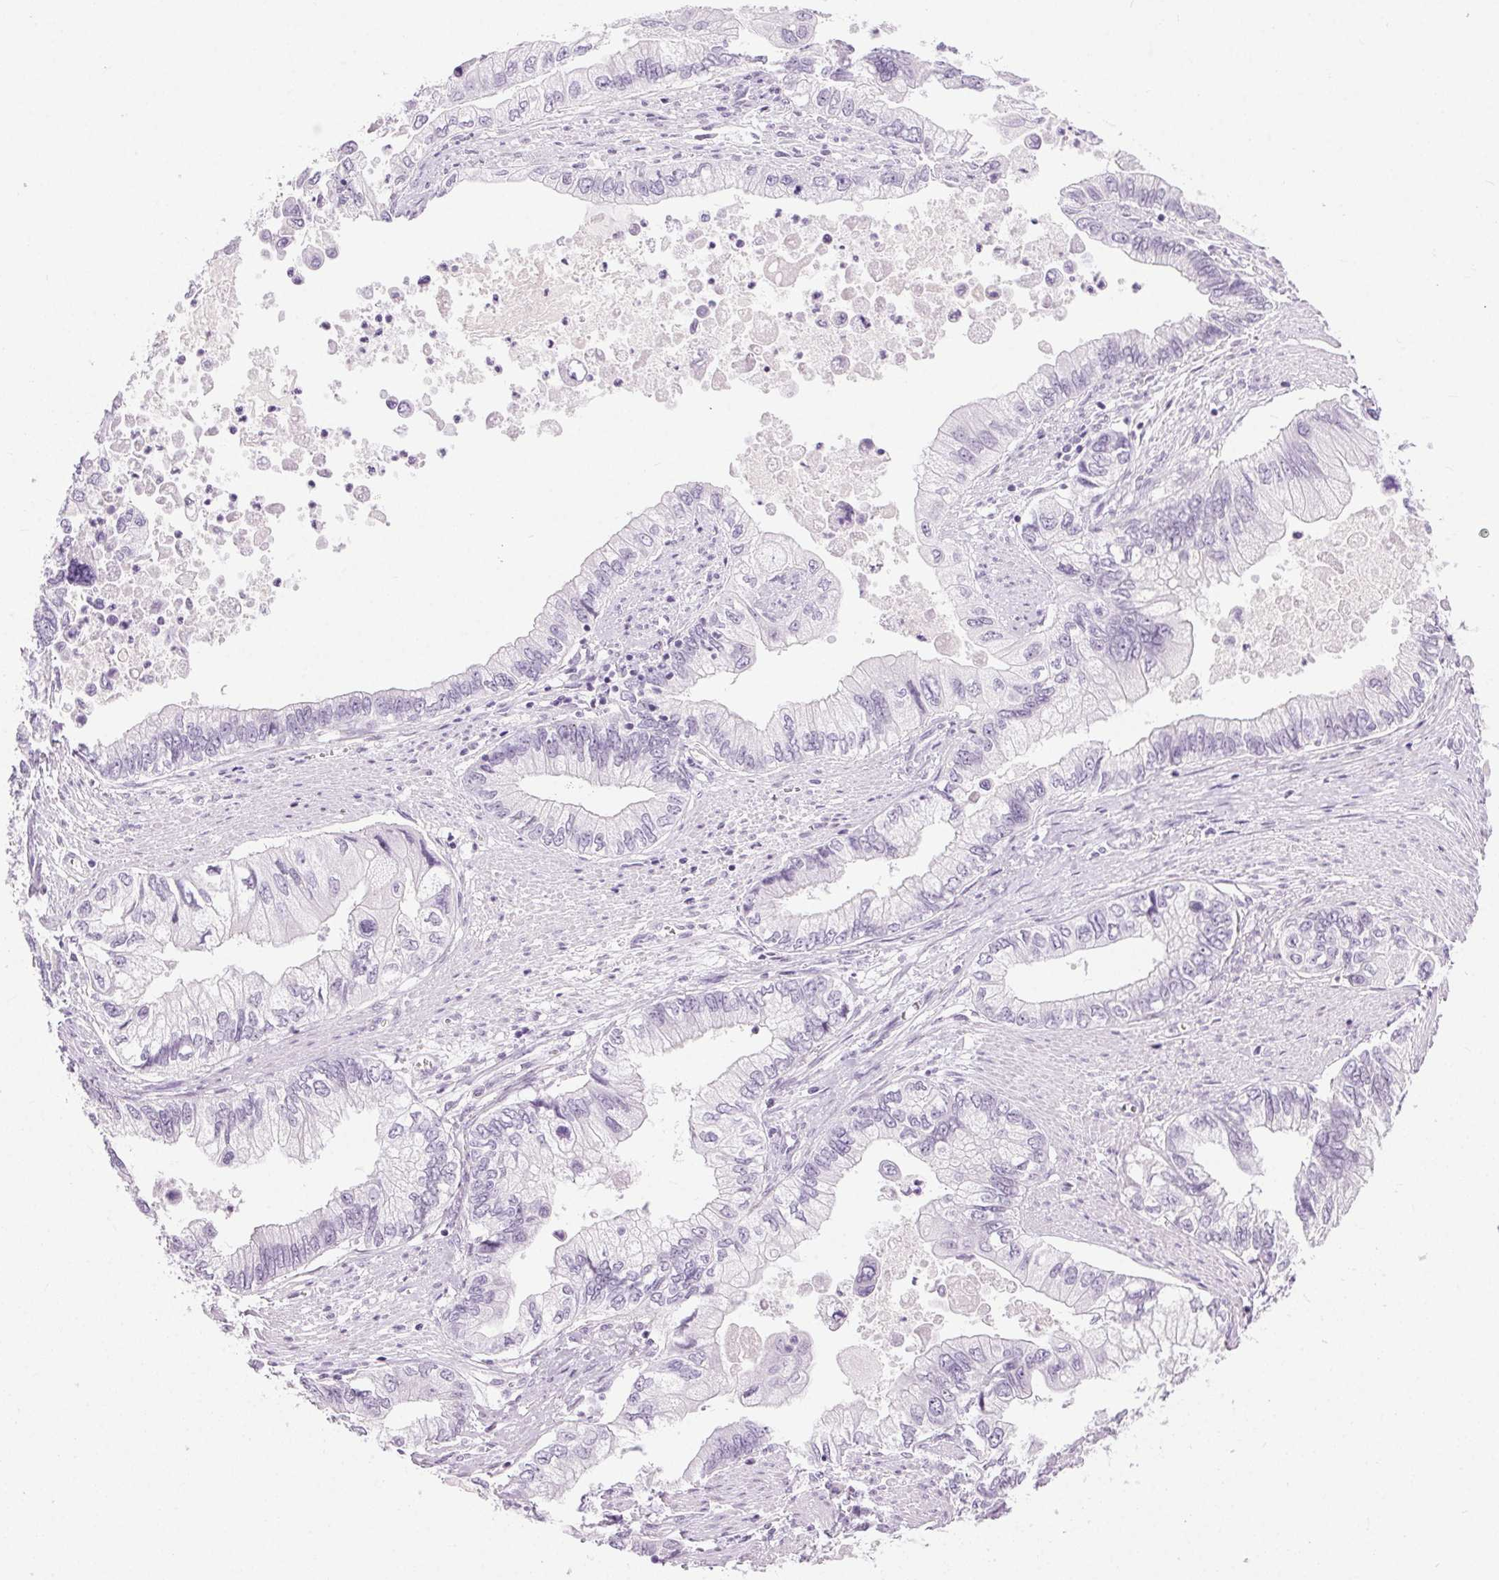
{"staining": {"intensity": "negative", "quantity": "none", "location": "none"}, "tissue": "stomach cancer", "cell_type": "Tumor cells", "image_type": "cancer", "snomed": [{"axis": "morphology", "description": "Adenocarcinoma, NOS"}, {"axis": "topography", "description": "Pancreas"}, {"axis": "topography", "description": "Stomach, upper"}], "caption": "DAB immunohistochemical staining of stomach cancer displays no significant positivity in tumor cells.", "gene": "BEND2", "patient": {"sex": "male", "age": 77}}